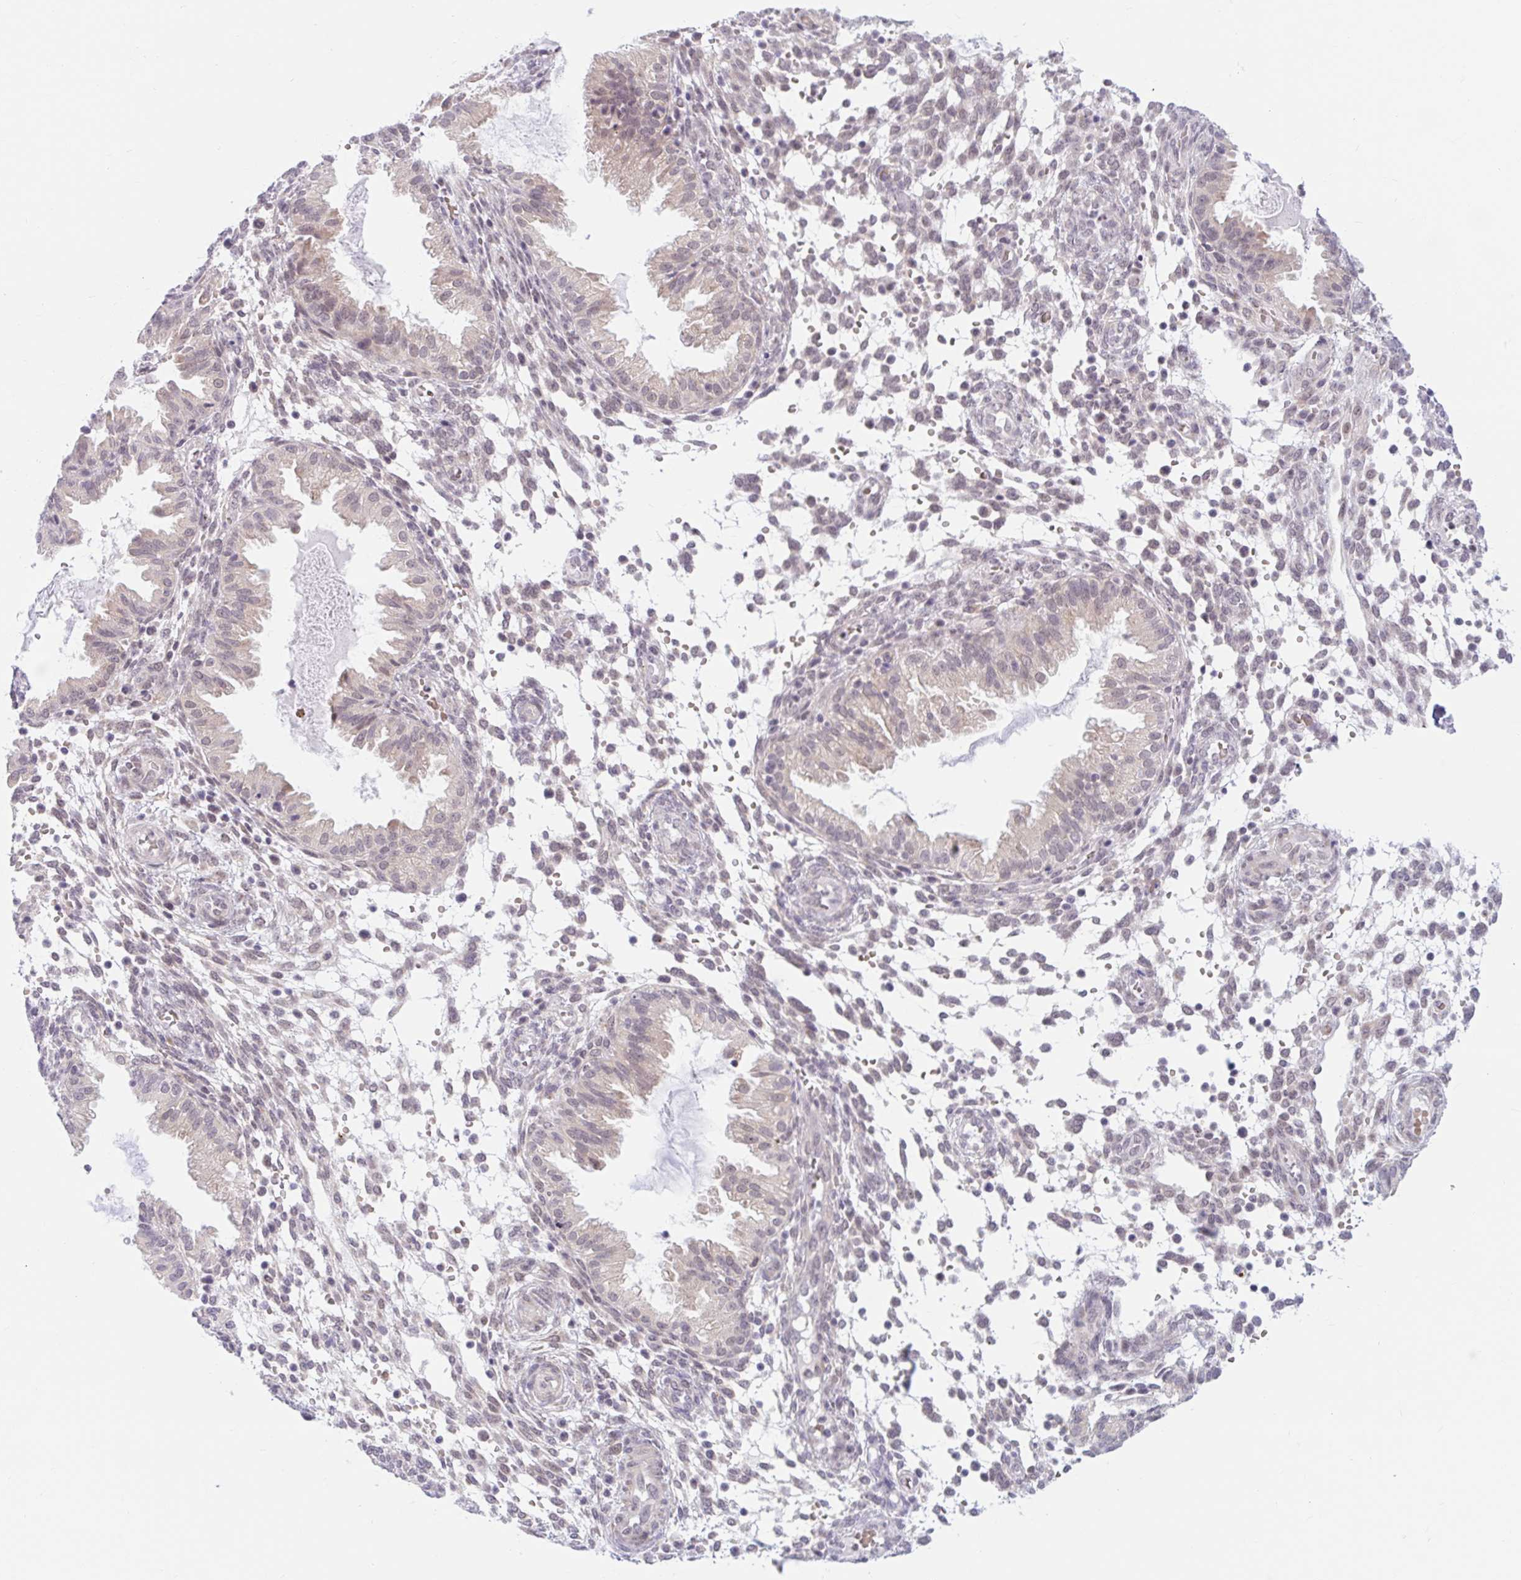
{"staining": {"intensity": "weak", "quantity": "25%-75%", "location": "nuclear"}, "tissue": "endometrium", "cell_type": "Cells in endometrial stroma", "image_type": "normal", "snomed": [{"axis": "morphology", "description": "Normal tissue, NOS"}, {"axis": "topography", "description": "Endometrium"}], "caption": "Immunohistochemistry (IHC) image of unremarkable human endometrium stained for a protein (brown), which shows low levels of weak nuclear expression in about 25%-75% of cells in endometrial stroma.", "gene": "SRSF10", "patient": {"sex": "female", "age": 33}}